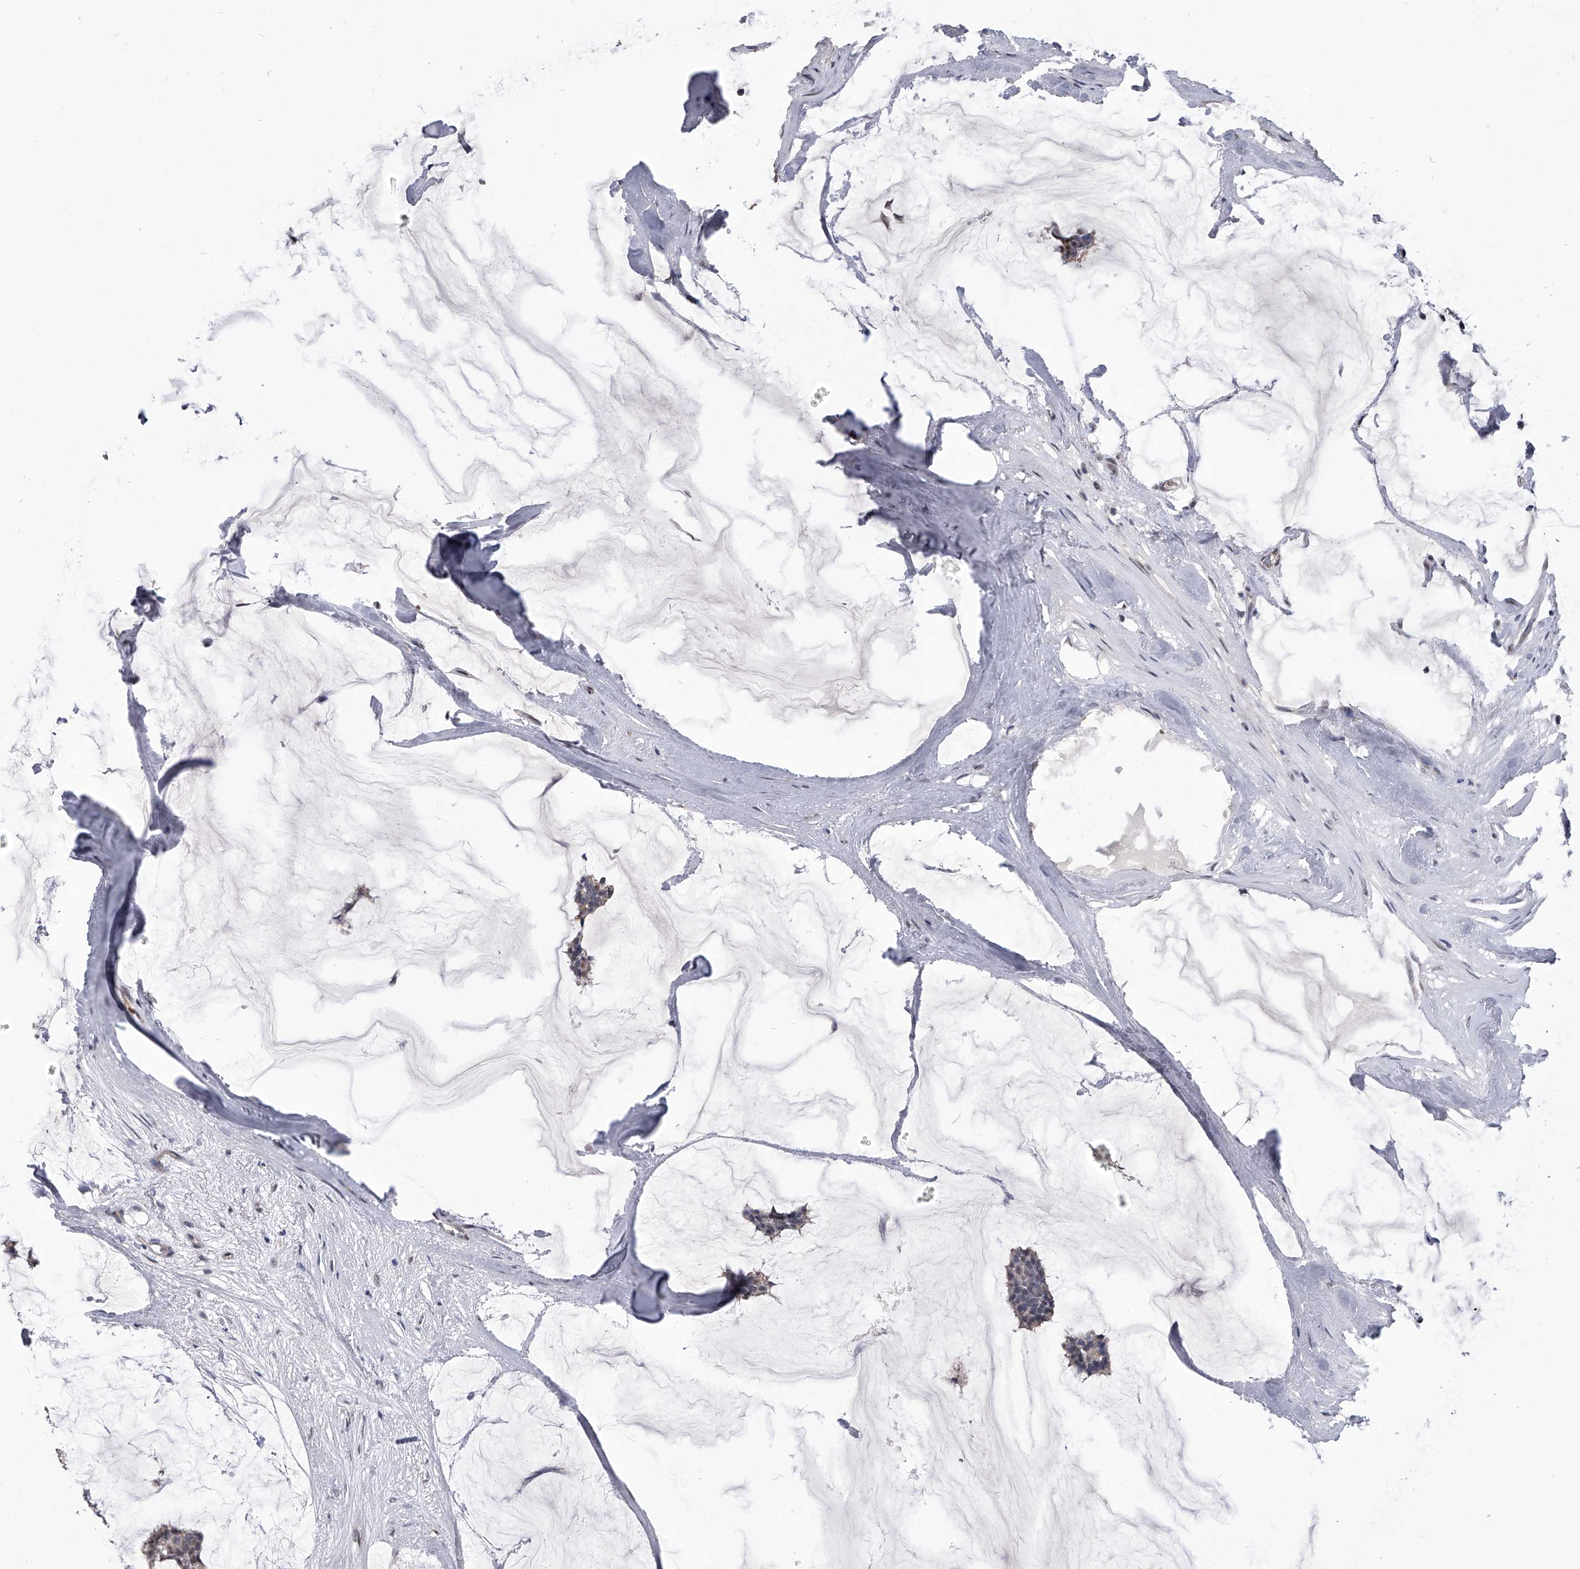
{"staining": {"intensity": "weak", "quantity": "25%-75%", "location": "cytoplasmic/membranous,nuclear"}, "tissue": "breast cancer", "cell_type": "Tumor cells", "image_type": "cancer", "snomed": [{"axis": "morphology", "description": "Duct carcinoma"}, {"axis": "topography", "description": "Breast"}], "caption": "Brown immunohistochemical staining in human breast invasive ductal carcinoma exhibits weak cytoplasmic/membranous and nuclear positivity in about 25%-75% of tumor cells.", "gene": "ZNF76", "patient": {"sex": "female", "age": 93}}